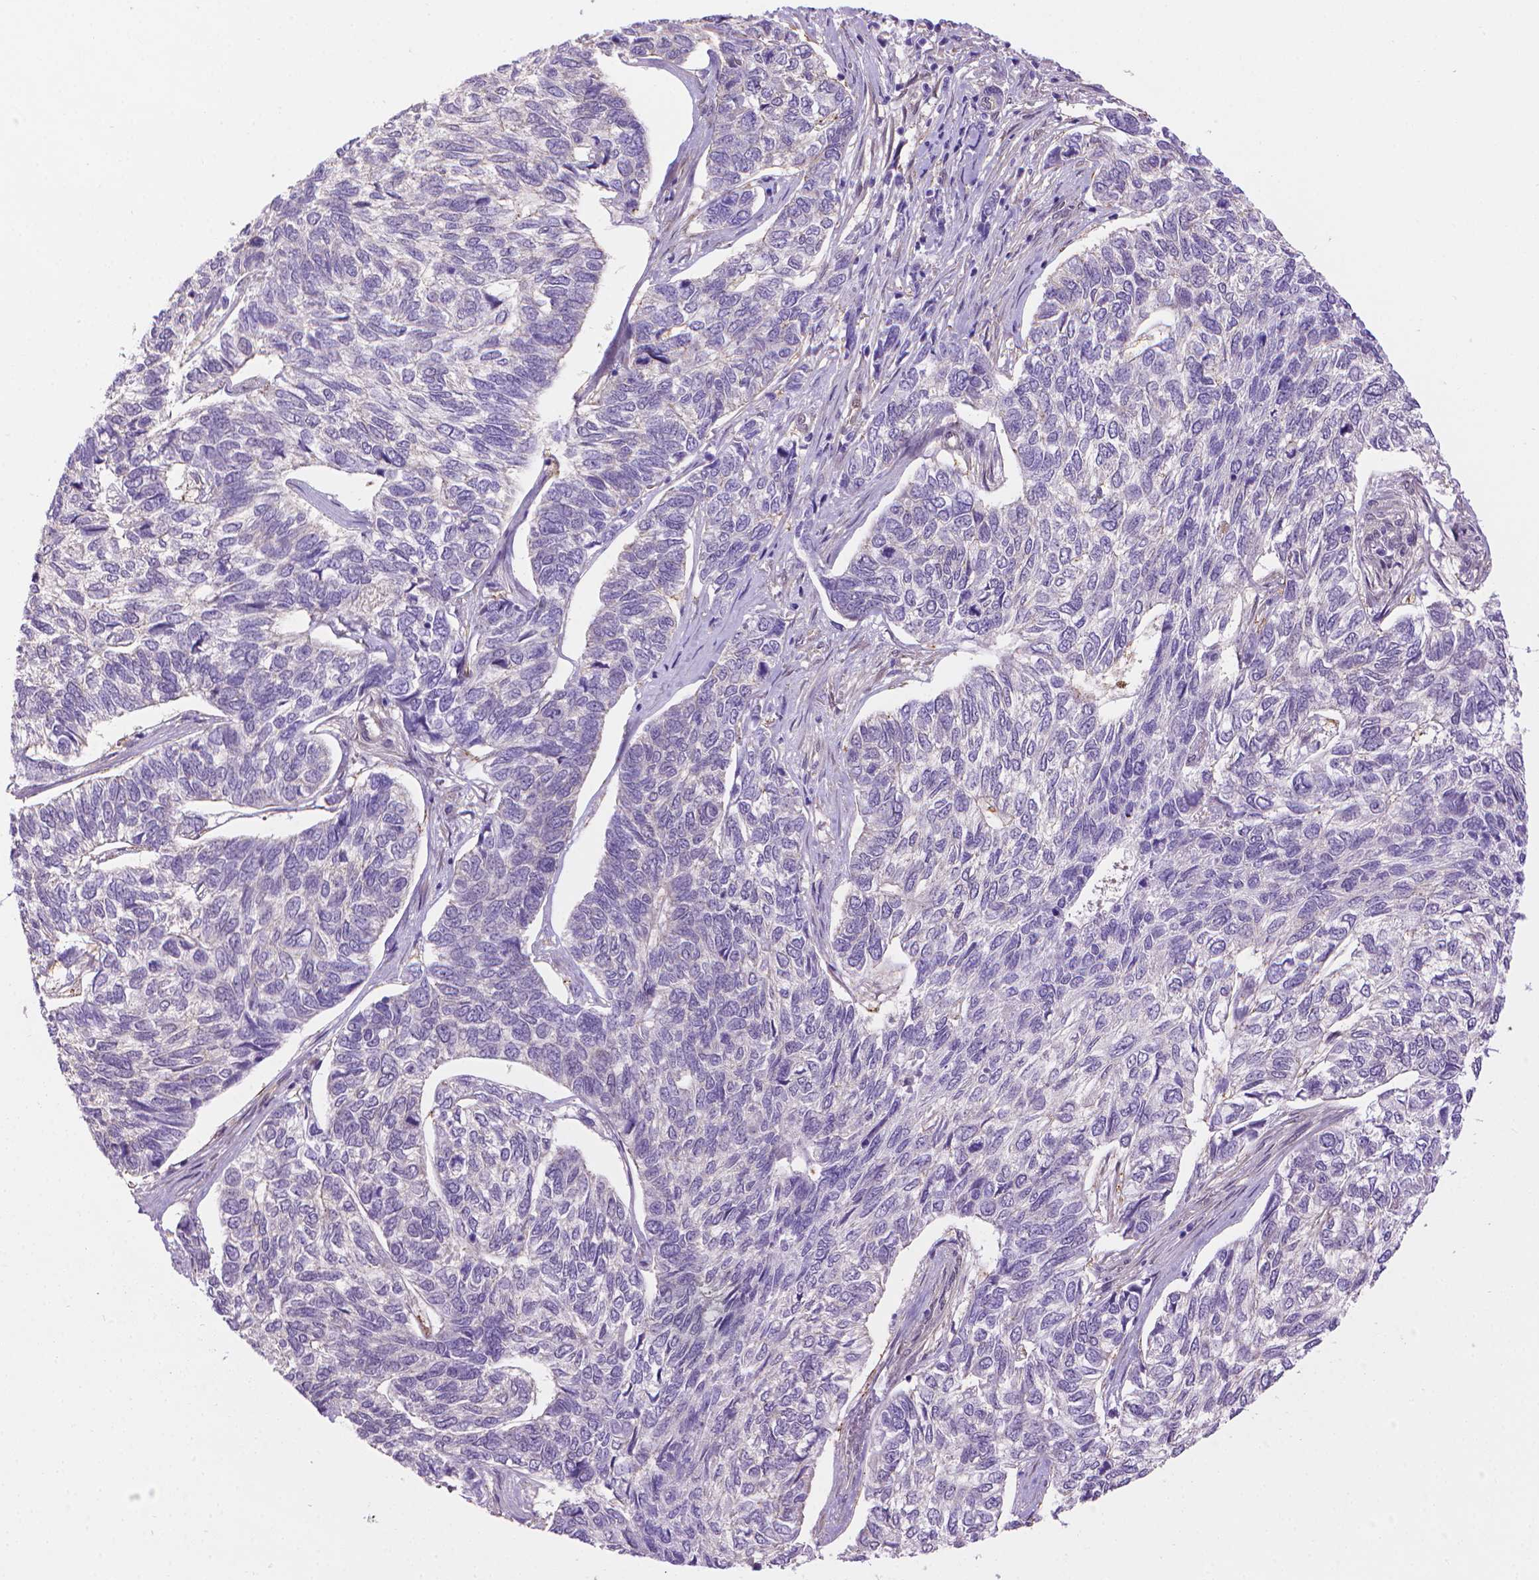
{"staining": {"intensity": "negative", "quantity": "none", "location": "none"}, "tissue": "skin cancer", "cell_type": "Tumor cells", "image_type": "cancer", "snomed": [{"axis": "morphology", "description": "Basal cell carcinoma"}, {"axis": "topography", "description": "Skin"}], "caption": "Tumor cells are negative for protein expression in human skin cancer (basal cell carcinoma).", "gene": "CLIC4", "patient": {"sex": "female", "age": 65}}